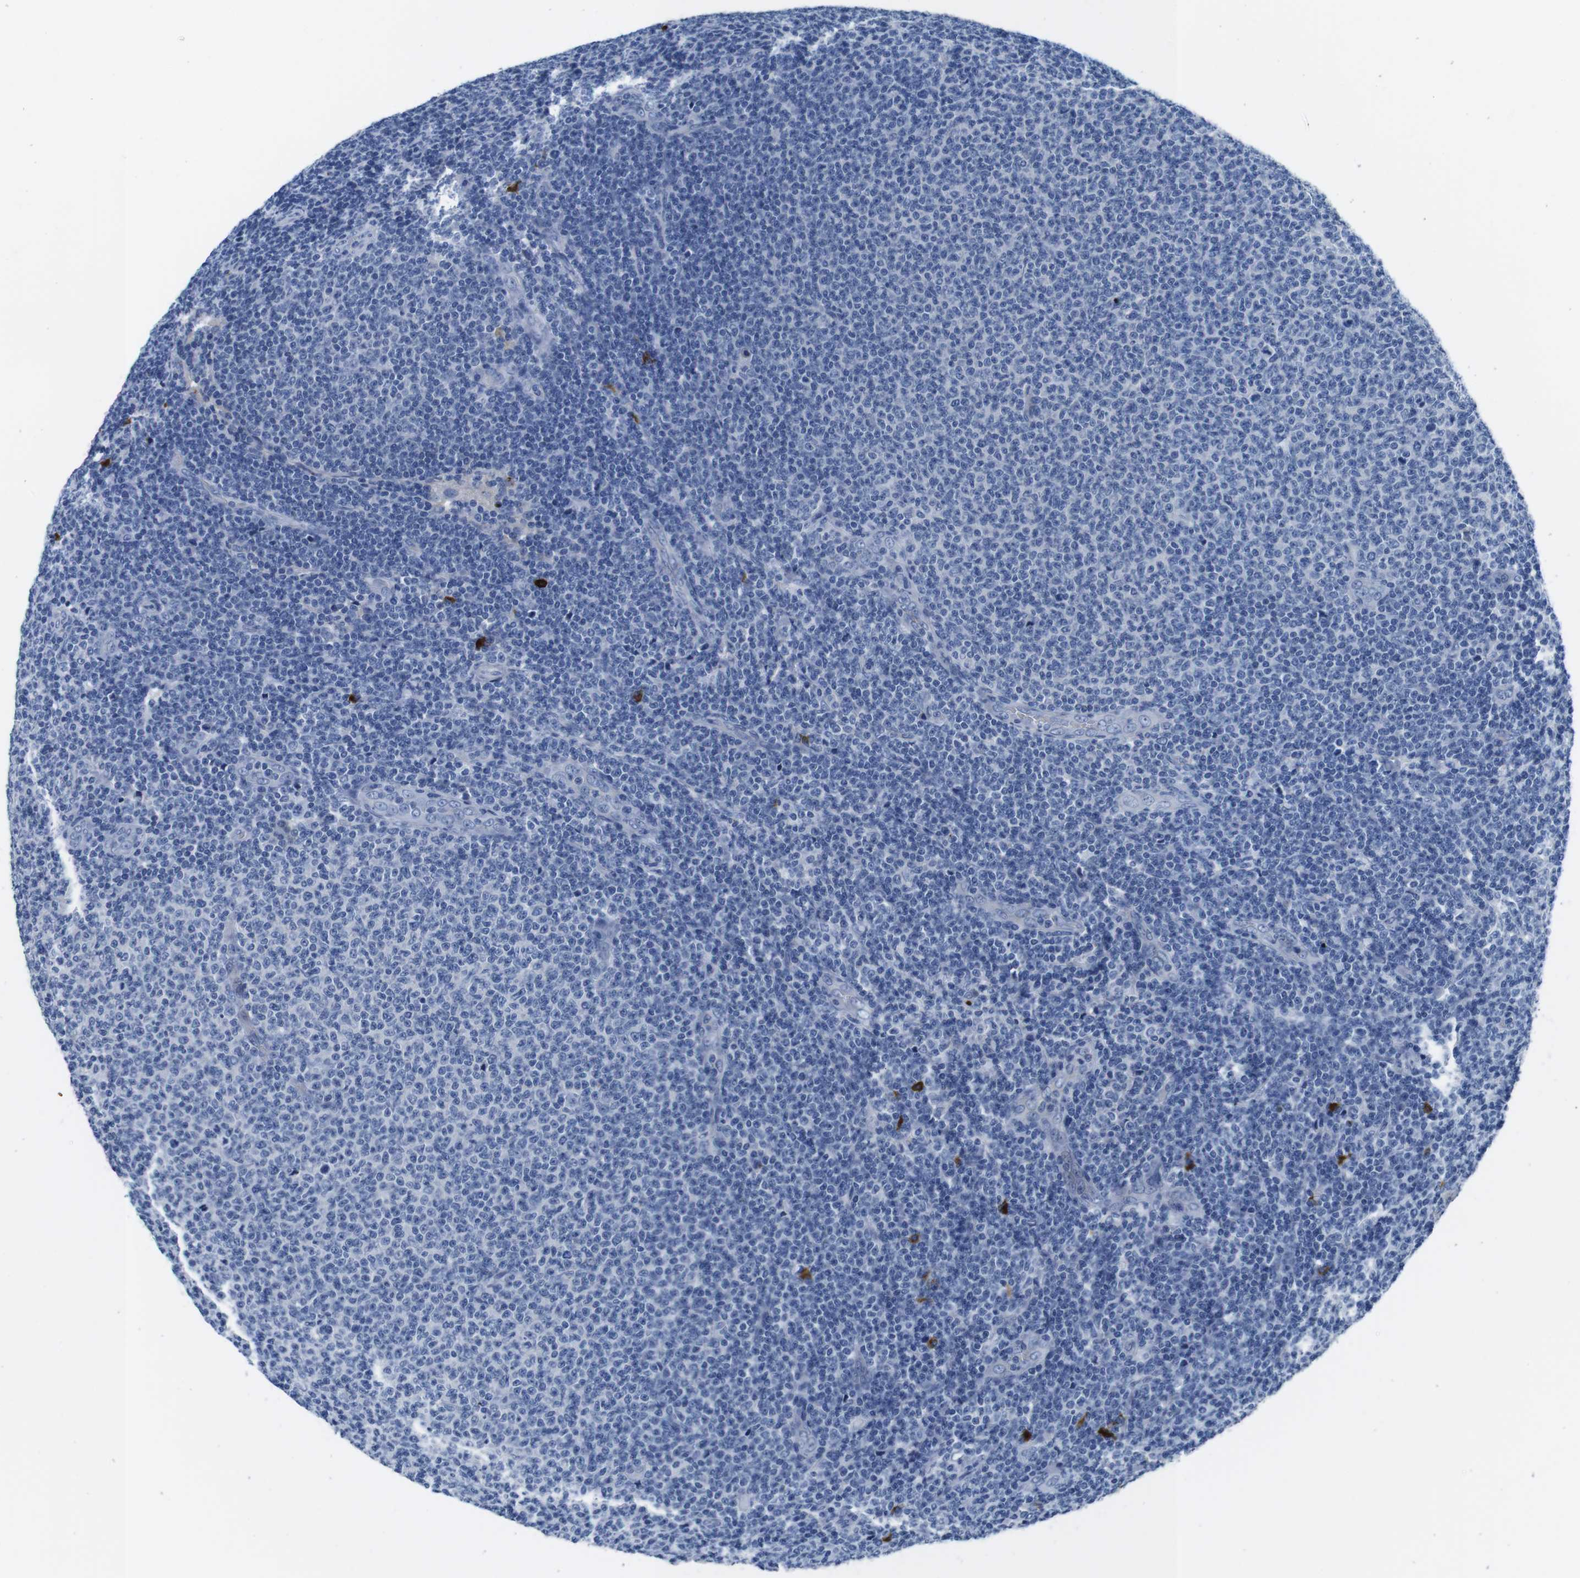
{"staining": {"intensity": "negative", "quantity": "none", "location": "none"}, "tissue": "lymphoma", "cell_type": "Tumor cells", "image_type": "cancer", "snomed": [{"axis": "morphology", "description": "Malignant lymphoma, non-Hodgkin's type, Low grade"}, {"axis": "topography", "description": "Lymph node"}], "caption": "Lymphoma was stained to show a protein in brown. There is no significant expression in tumor cells.", "gene": "IGKC", "patient": {"sex": "male", "age": 66}}